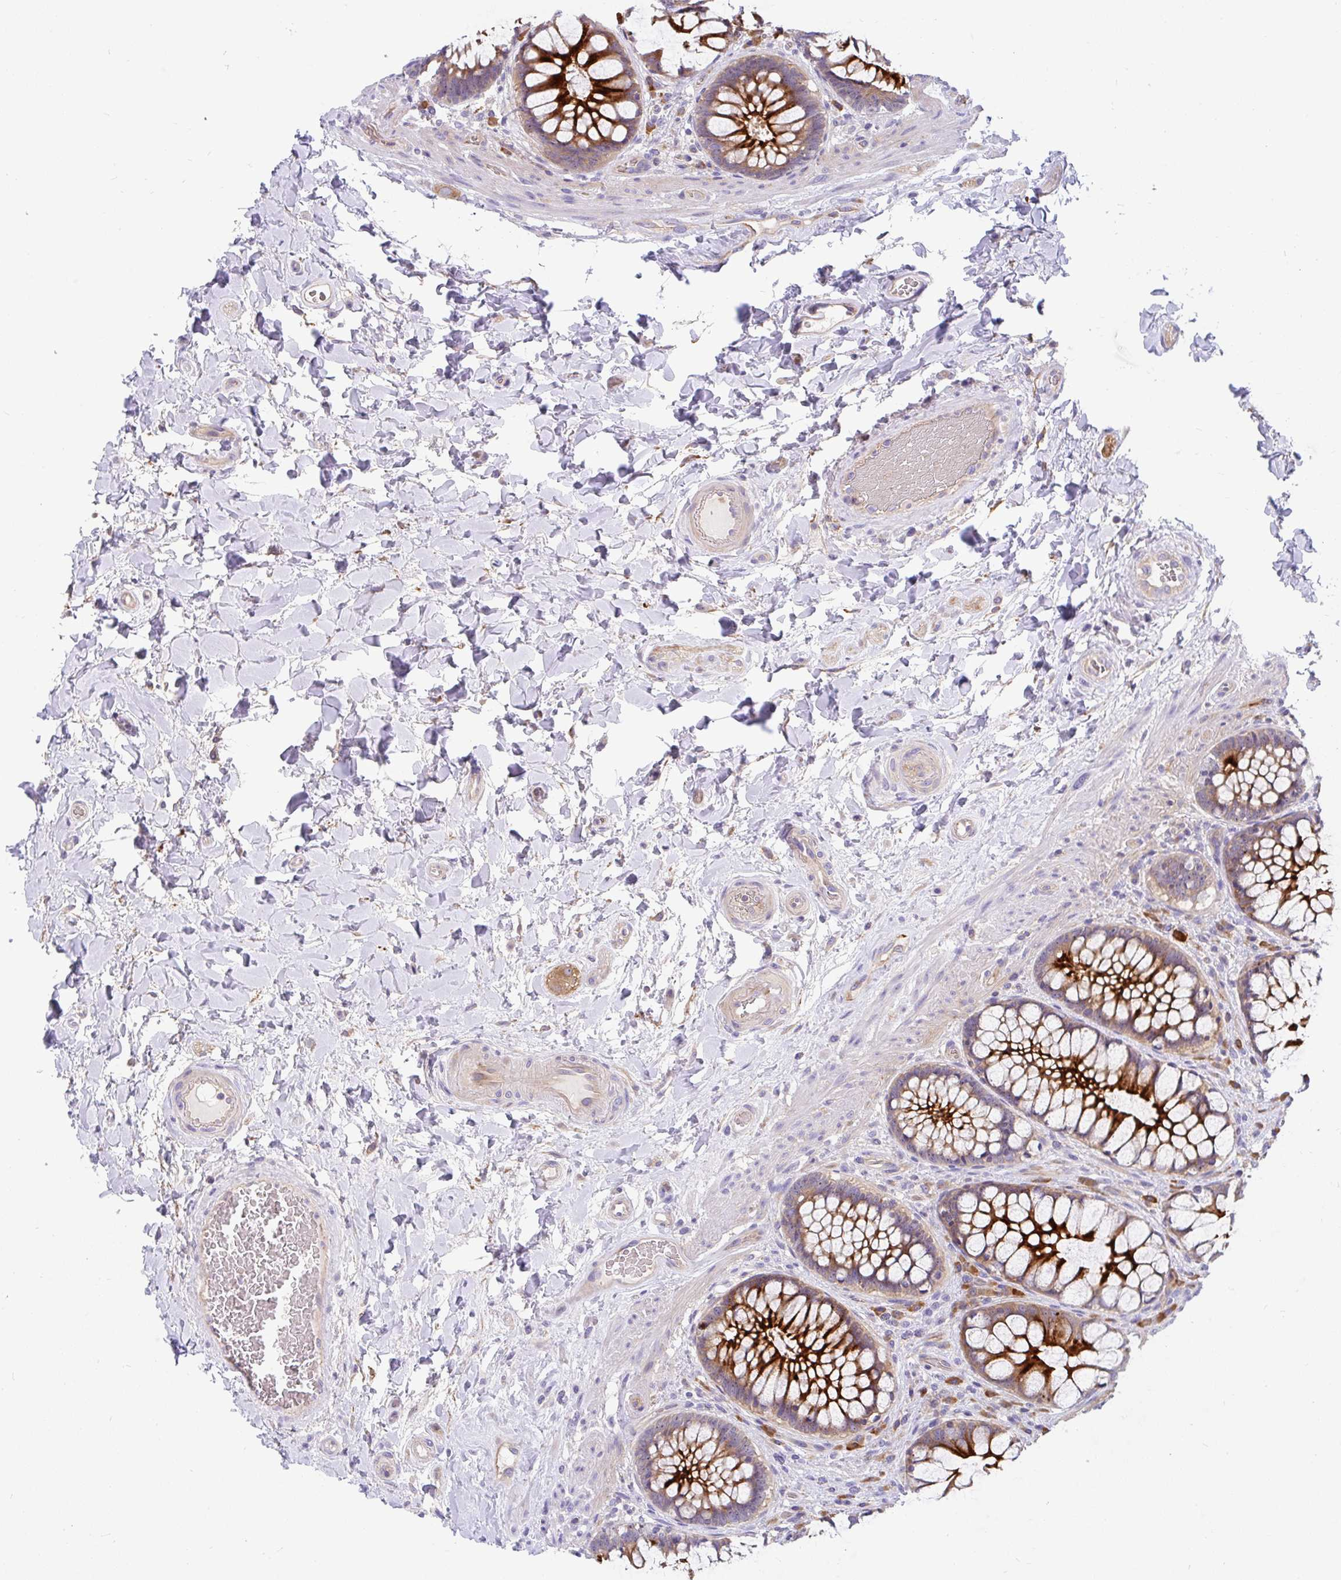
{"staining": {"intensity": "strong", "quantity": ">75%", "location": "cytoplasmic/membranous"}, "tissue": "rectum", "cell_type": "Glandular cells", "image_type": "normal", "snomed": [{"axis": "morphology", "description": "Normal tissue, NOS"}, {"axis": "topography", "description": "Rectum"}], "caption": "Strong cytoplasmic/membranous expression for a protein is seen in approximately >75% of glandular cells of unremarkable rectum using immunohistochemistry.", "gene": "LRRC26", "patient": {"sex": "female", "age": 58}}